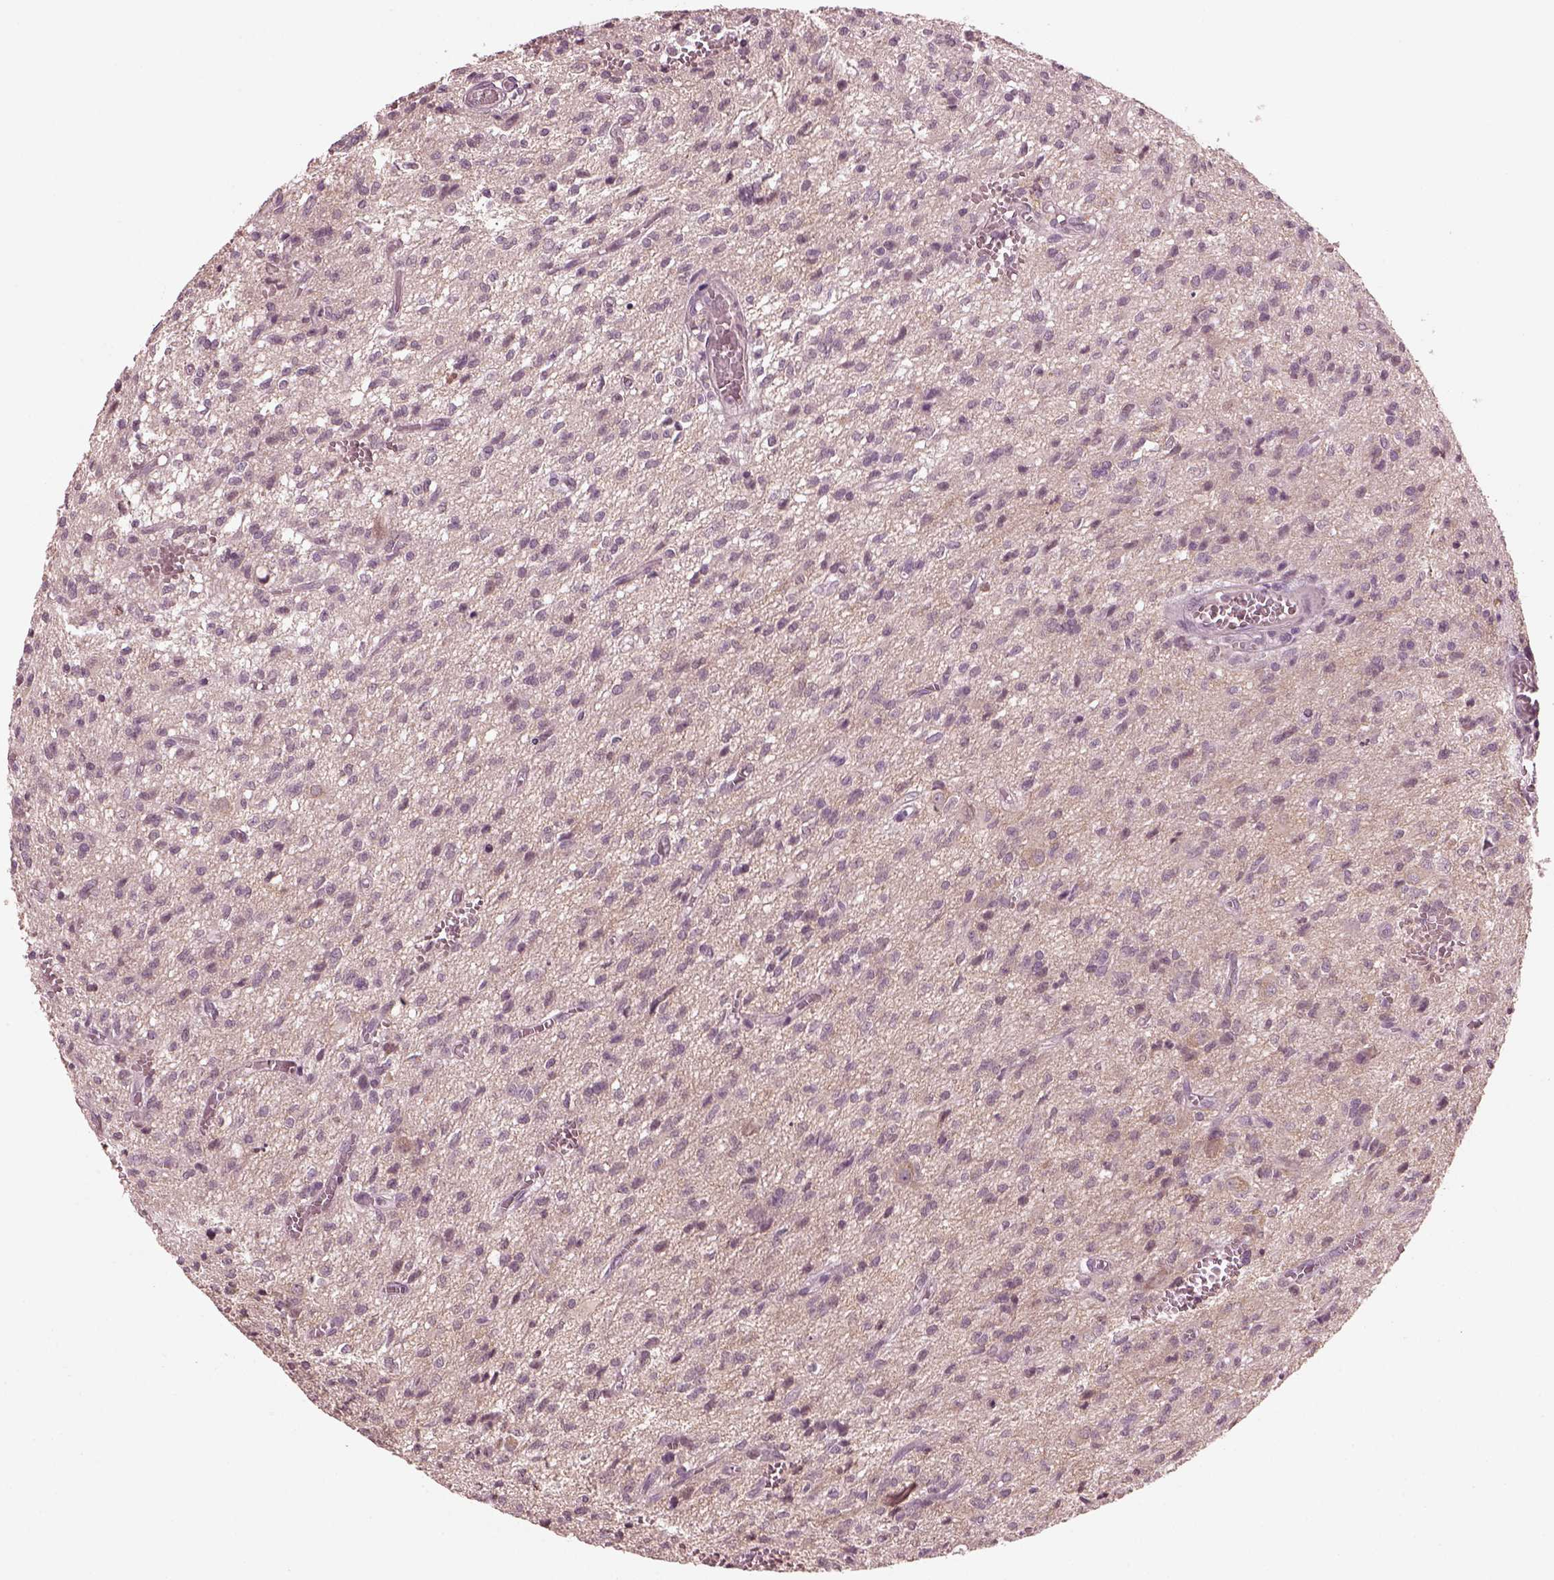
{"staining": {"intensity": "negative", "quantity": "none", "location": "none"}, "tissue": "glioma", "cell_type": "Tumor cells", "image_type": "cancer", "snomed": [{"axis": "morphology", "description": "Glioma, malignant, Low grade"}, {"axis": "topography", "description": "Brain"}], "caption": "Immunohistochemical staining of malignant glioma (low-grade) displays no significant positivity in tumor cells.", "gene": "RGS7", "patient": {"sex": "male", "age": 64}}